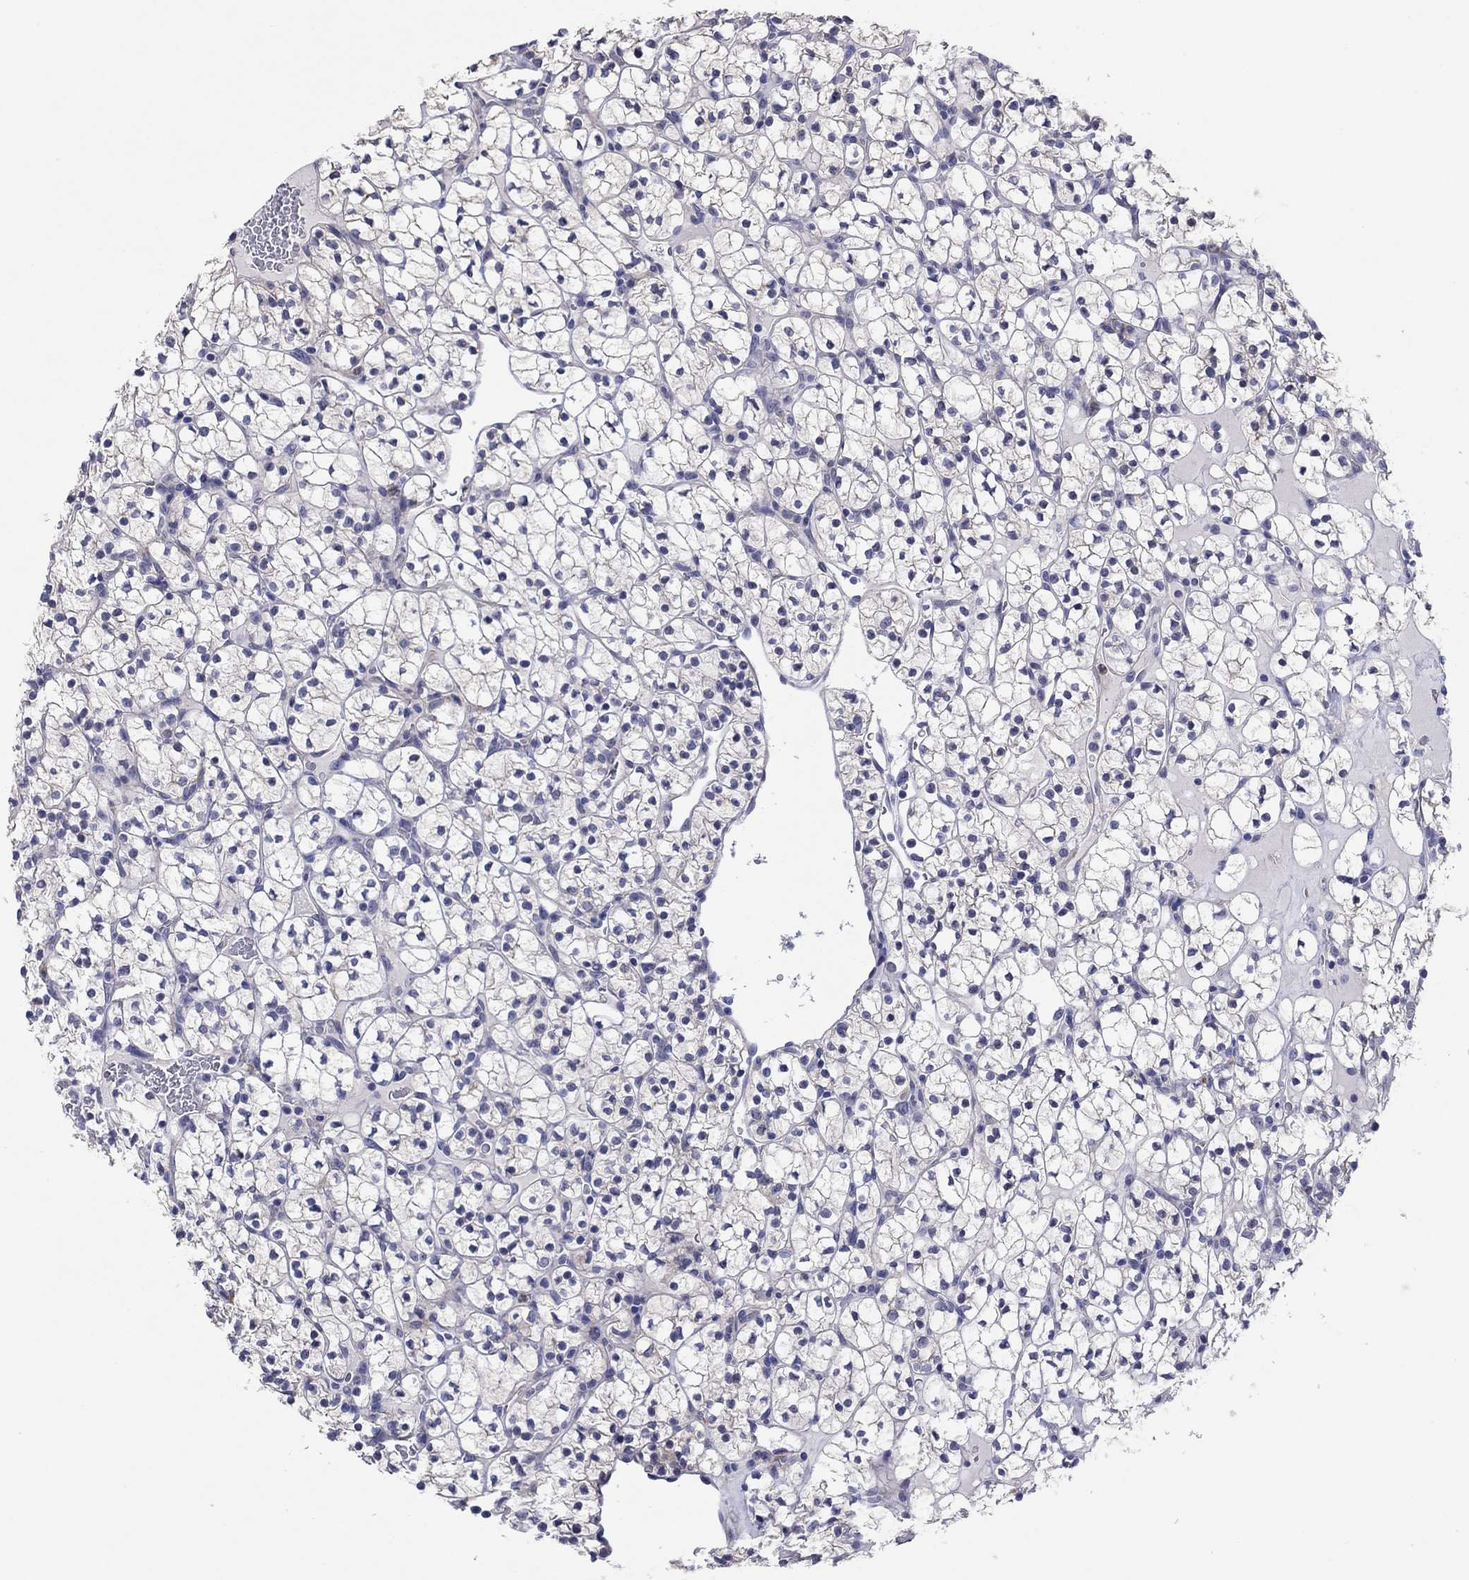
{"staining": {"intensity": "negative", "quantity": "none", "location": "none"}, "tissue": "renal cancer", "cell_type": "Tumor cells", "image_type": "cancer", "snomed": [{"axis": "morphology", "description": "Adenocarcinoma, NOS"}, {"axis": "topography", "description": "Kidney"}], "caption": "Immunohistochemistry (IHC) image of neoplastic tissue: renal cancer stained with DAB (3,3'-diaminobenzidine) demonstrates no significant protein staining in tumor cells.", "gene": "HDC", "patient": {"sex": "female", "age": 89}}